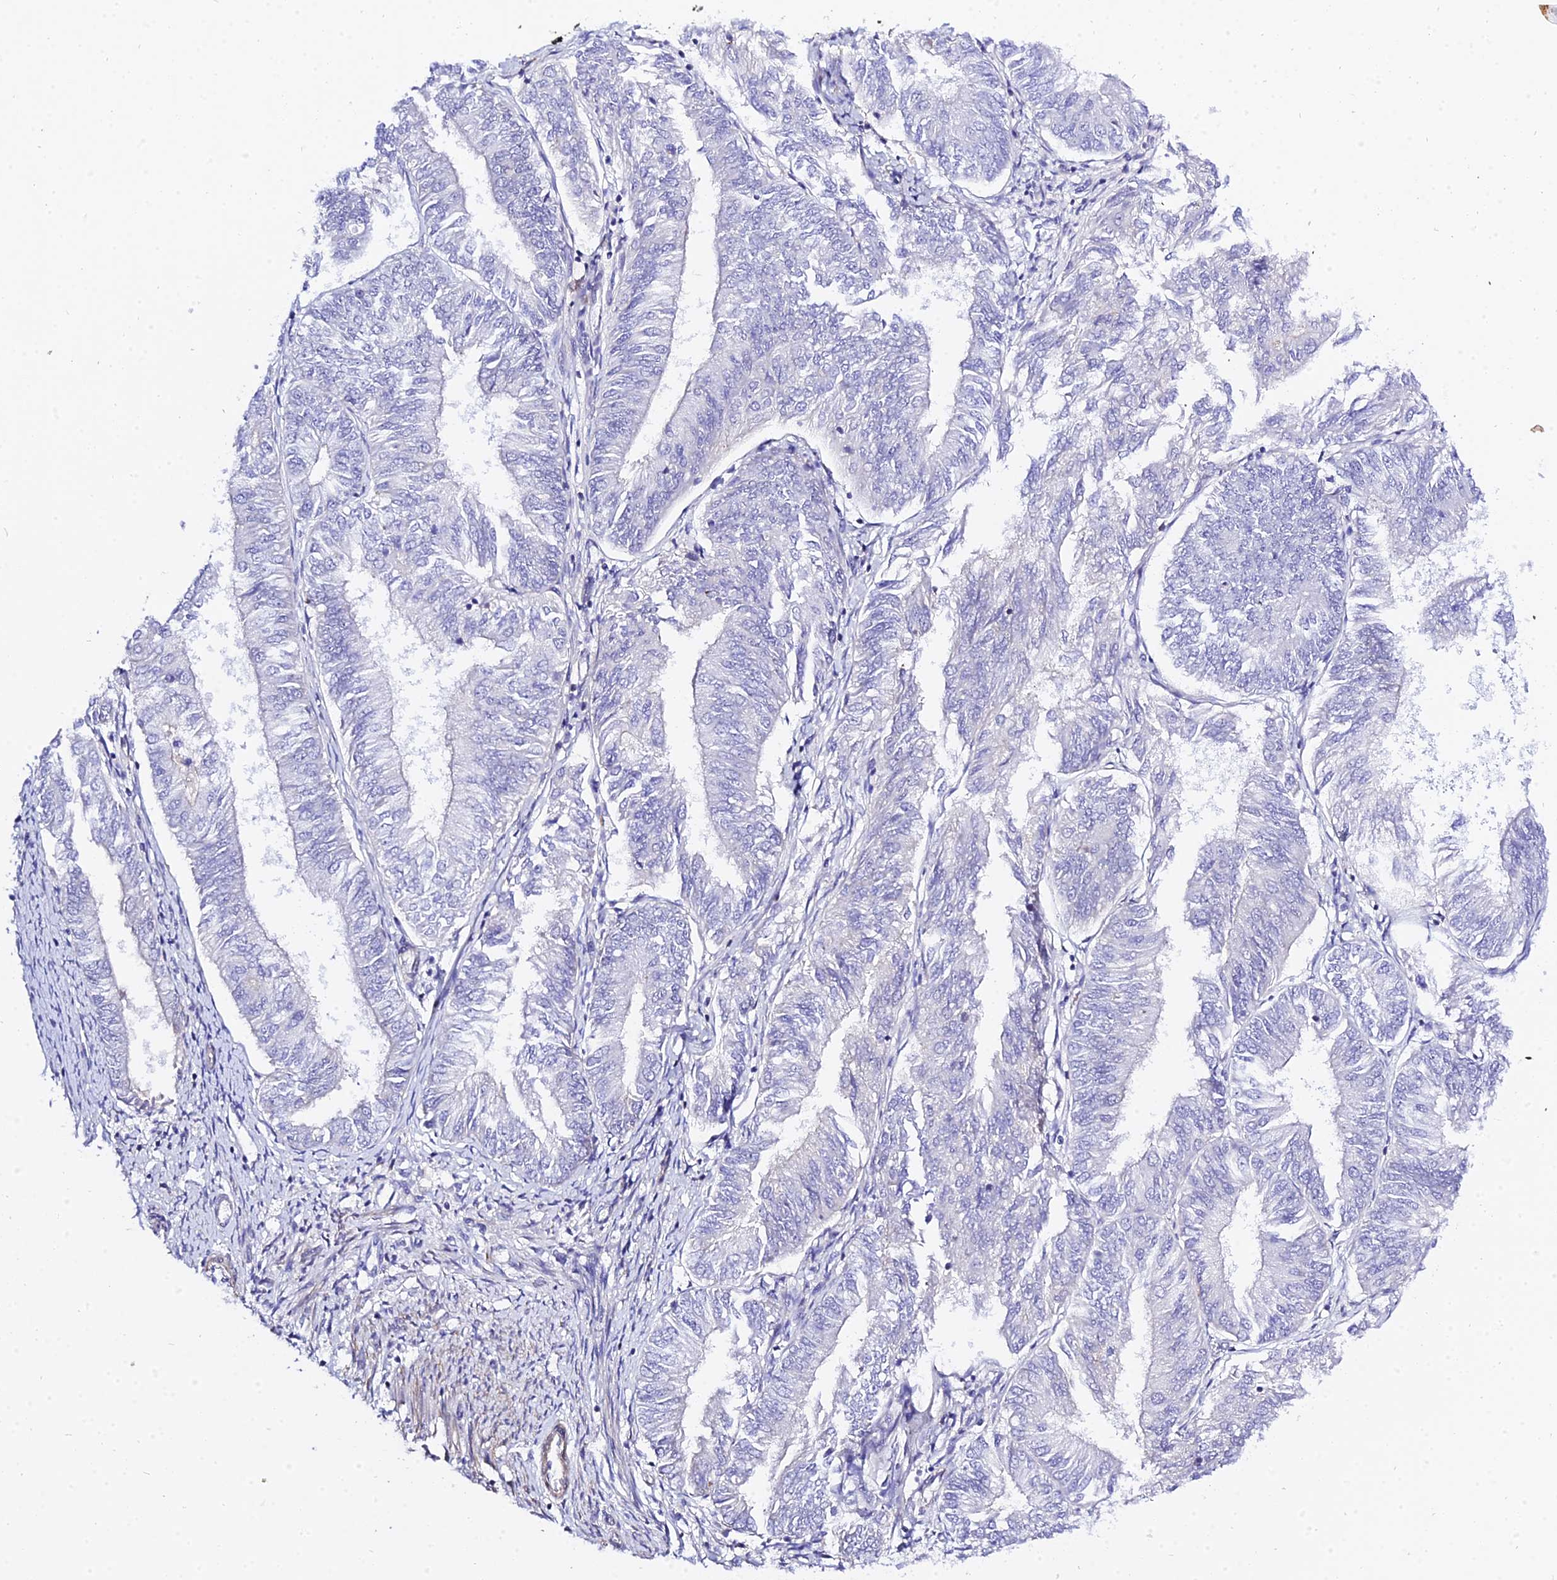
{"staining": {"intensity": "negative", "quantity": "none", "location": "none"}, "tissue": "endometrial cancer", "cell_type": "Tumor cells", "image_type": "cancer", "snomed": [{"axis": "morphology", "description": "Adenocarcinoma, NOS"}, {"axis": "topography", "description": "Endometrium"}], "caption": "DAB (3,3'-diaminobenzidine) immunohistochemical staining of human endometrial cancer (adenocarcinoma) reveals no significant staining in tumor cells.", "gene": "ZNF628", "patient": {"sex": "female", "age": 58}}